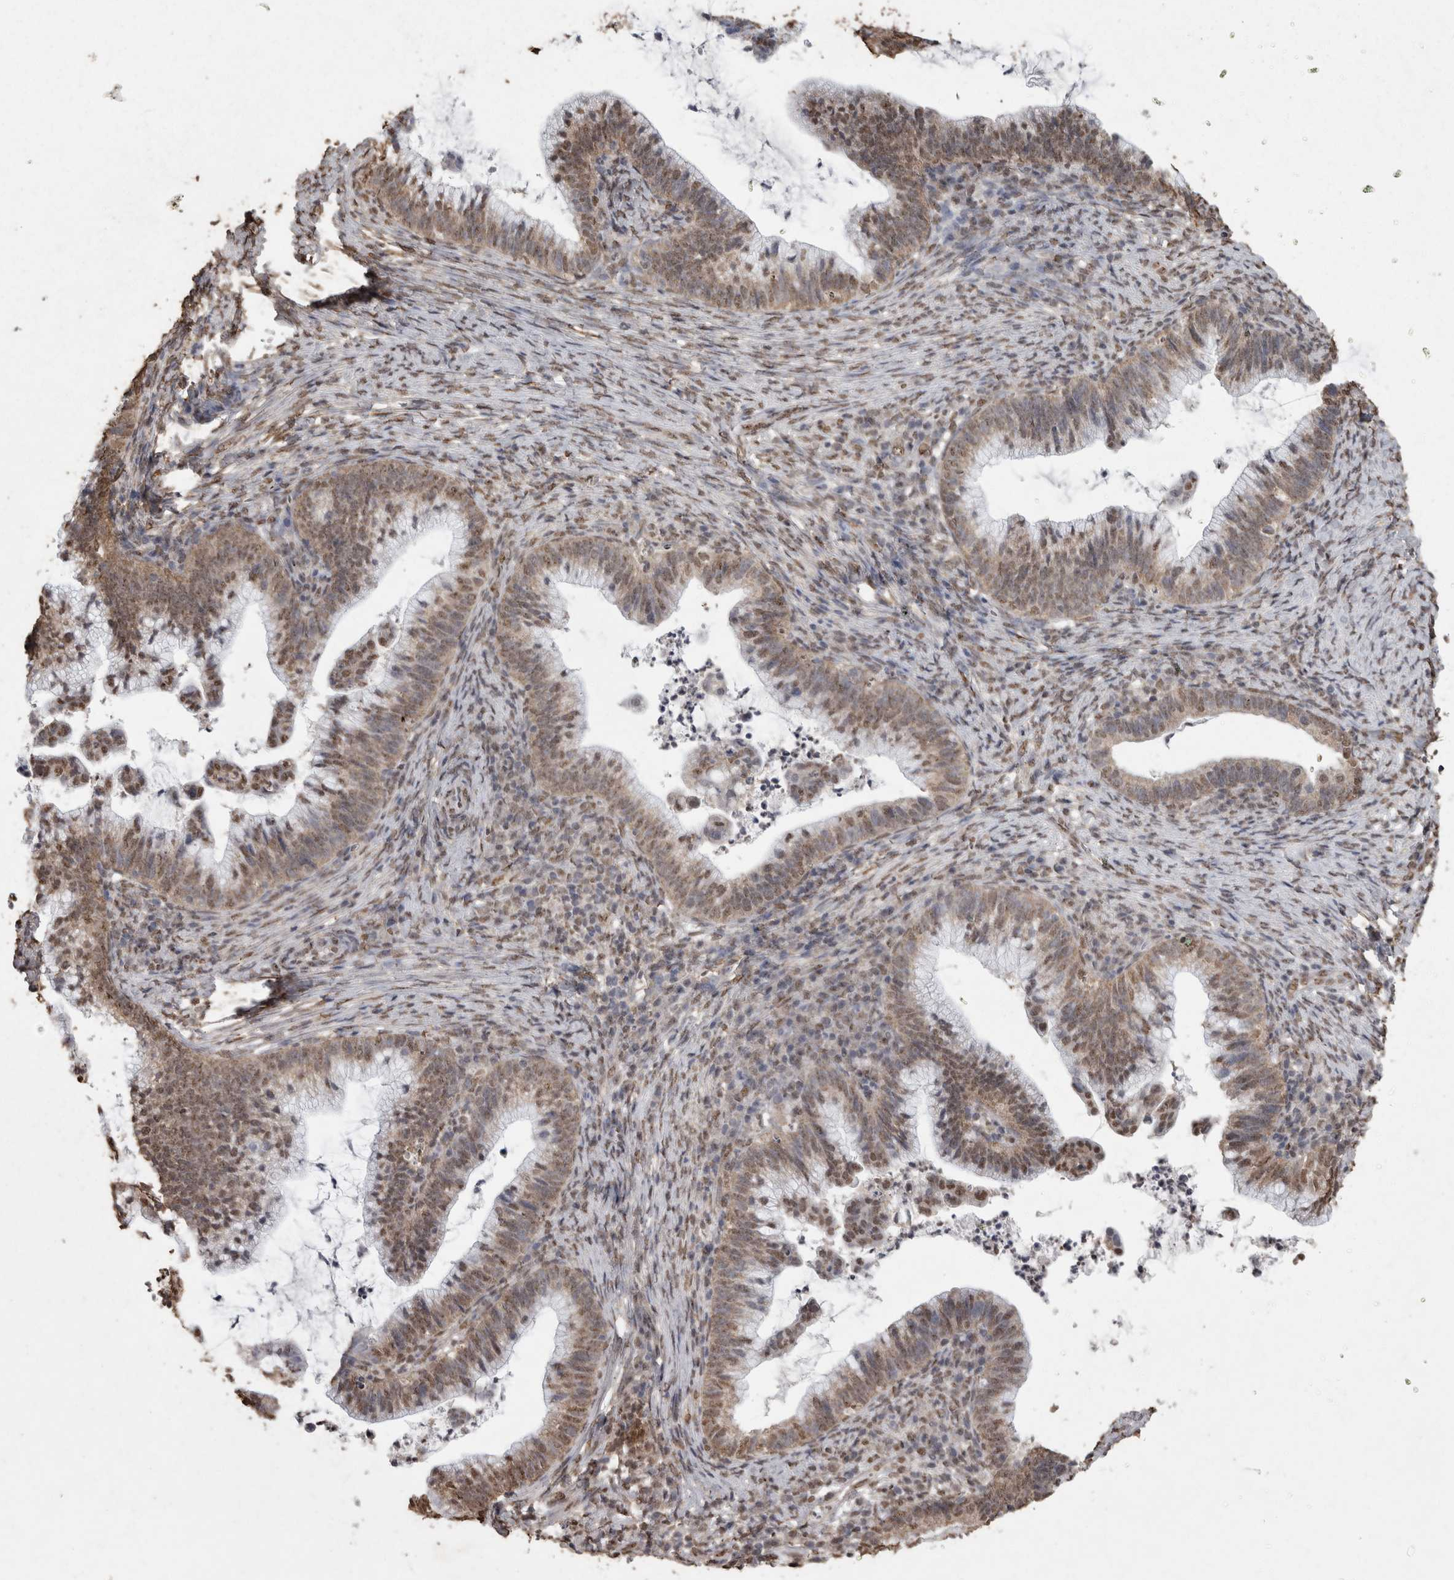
{"staining": {"intensity": "weak", "quantity": ">75%", "location": "cytoplasmic/membranous,nuclear"}, "tissue": "cervical cancer", "cell_type": "Tumor cells", "image_type": "cancer", "snomed": [{"axis": "morphology", "description": "Adenocarcinoma, NOS"}, {"axis": "topography", "description": "Cervix"}], "caption": "This photomicrograph exhibits cervical cancer stained with immunohistochemistry to label a protein in brown. The cytoplasmic/membranous and nuclear of tumor cells show weak positivity for the protein. Nuclei are counter-stained blue.", "gene": "SMAD7", "patient": {"sex": "female", "age": 36}}